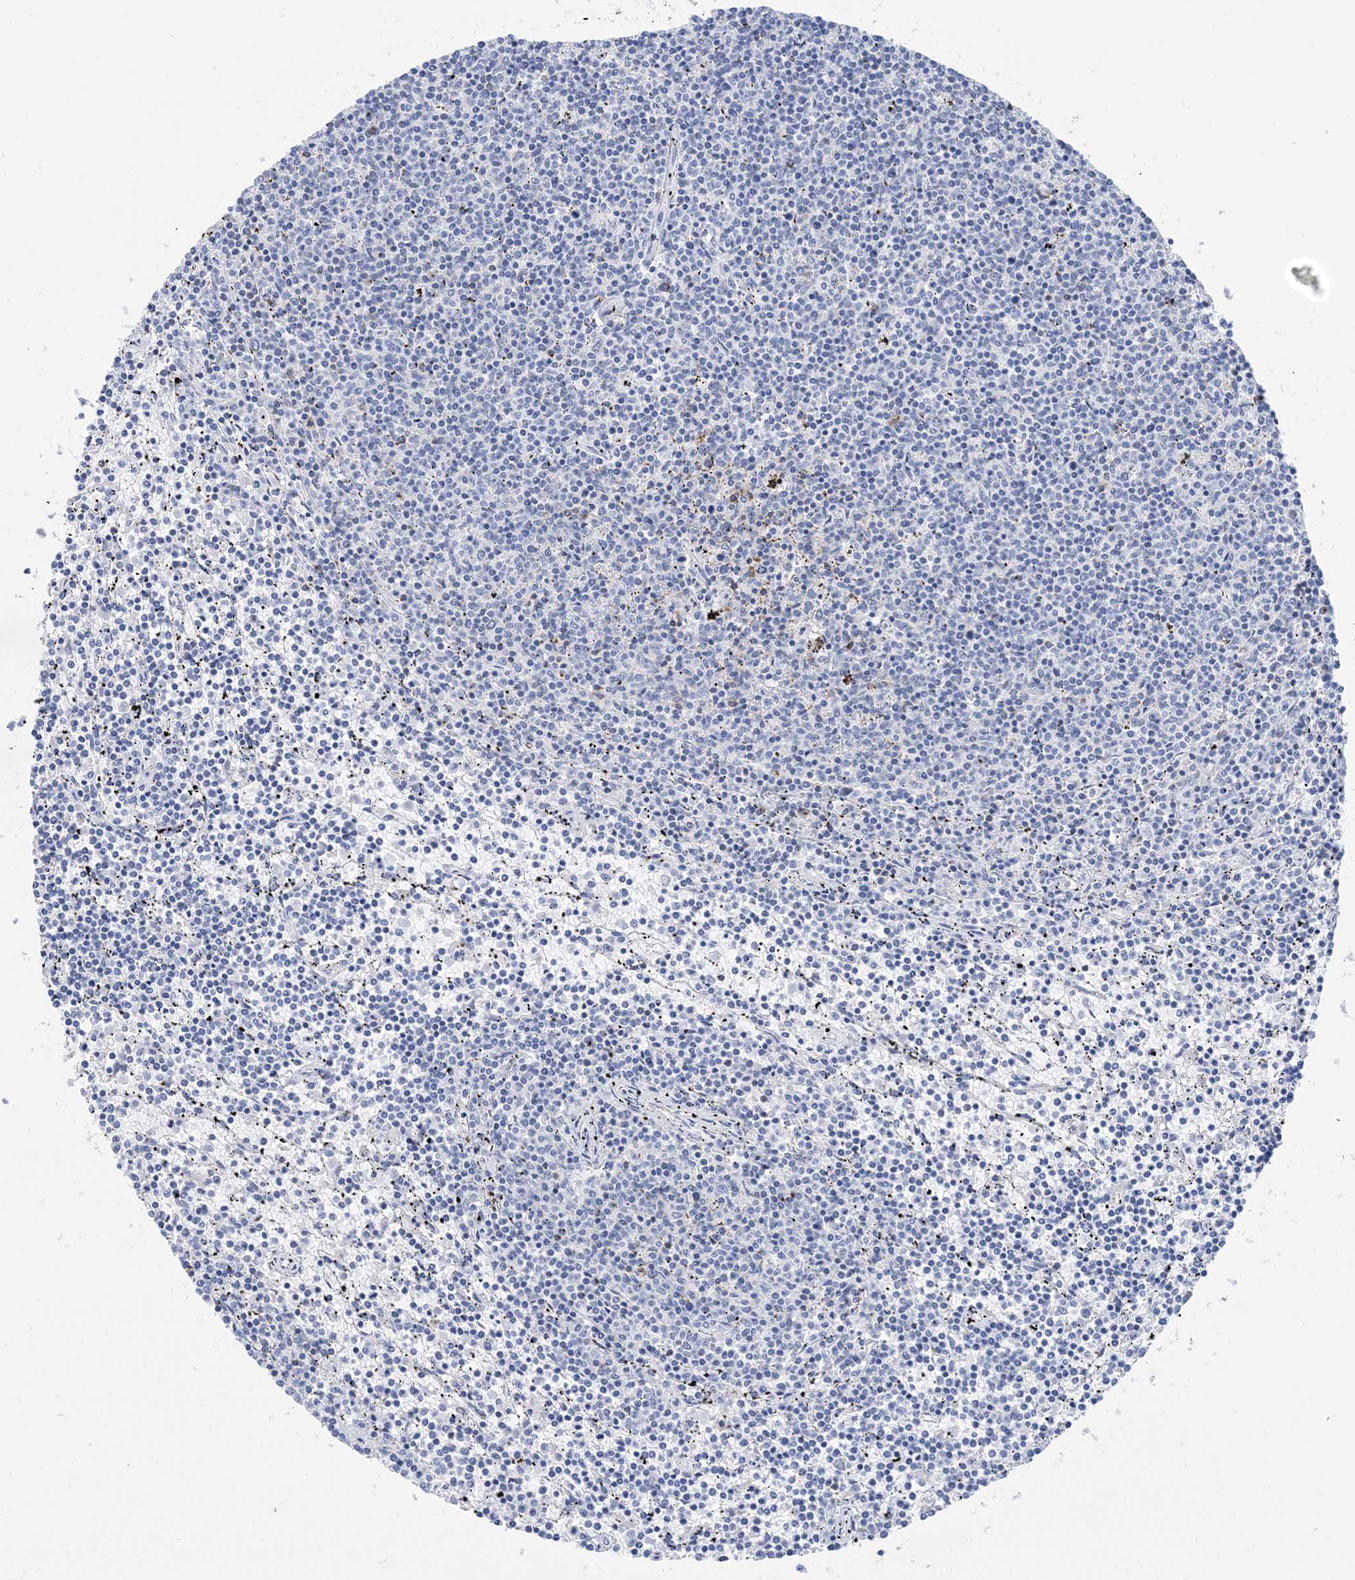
{"staining": {"intensity": "negative", "quantity": "none", "location": "none"}, "tissue": "lymphoma", "cell_type": "Tumor cells", "image_type": "cancer", "snomed": [{"axis": "morphology", "description": "Malignant lymphoma, non-Hodgkin's type, Low grade"}, {"axis": "topography", "description": "Spleen"}], "caption": "IHC of low-grade malignant lymphoma, non-Hodgkin's type exhibits no positivity in tumor cells.", "gene": "SH3YL1", "patient": {"sex": "female", "age": 50}}